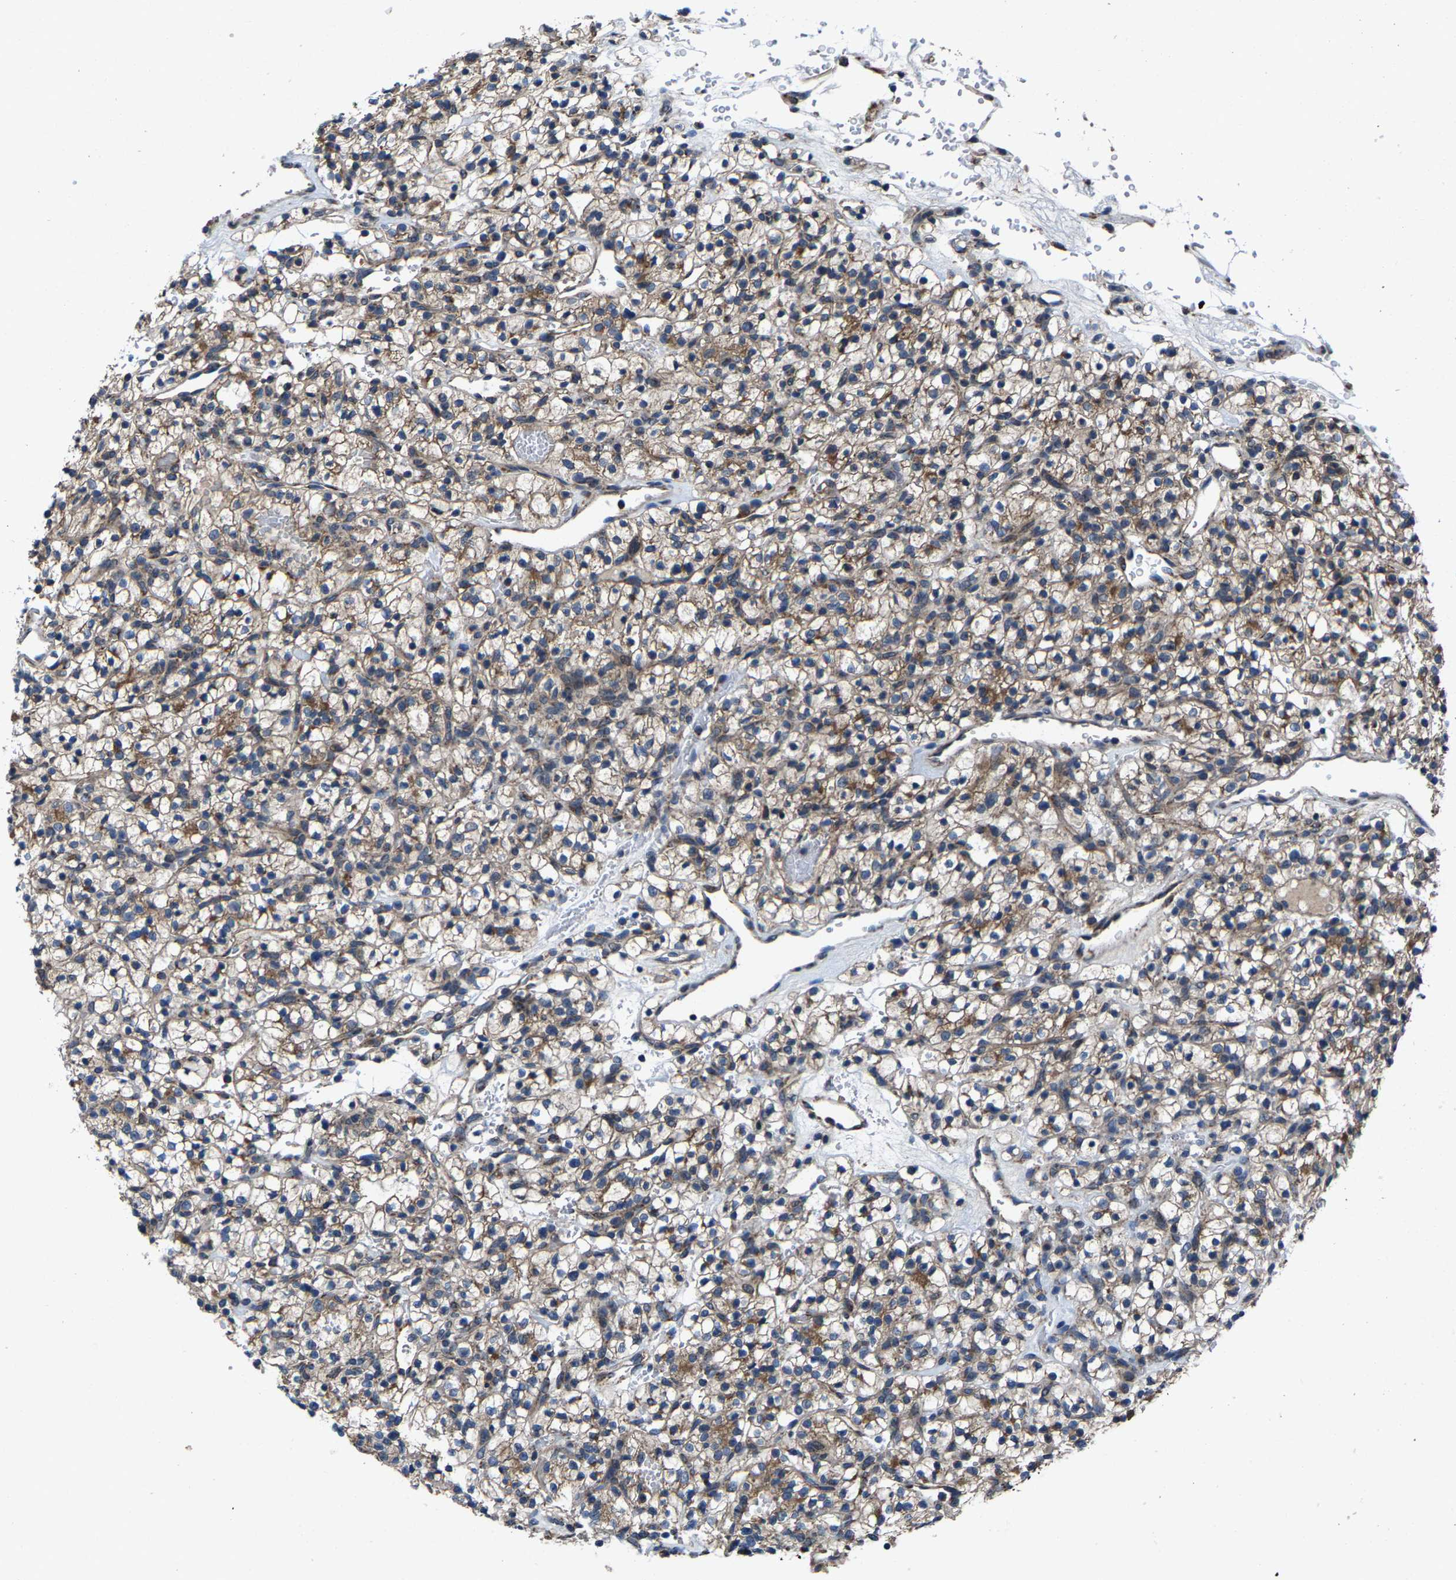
{"staining": {"intensity": "moderate", "quantity": ">75%", "location": "cytoplasmic/membranous"}, "tissue": "renal cancer", "cell_type": "Tumor cells", "image_type": "cancer", "snomed": [{"axis": "morphology", "description": "Adenocarcinoma, NOS"}, {"axis": "topography", "description": "Kidney"}], "caption": "Immunohistochemical staining of renal cancer demonstrates moderate cytoplasmic/membranous protein positivity in about >75% of tumor cells.", "gene": "PDP1", "patient": {"sex": "female", "age": 57}}